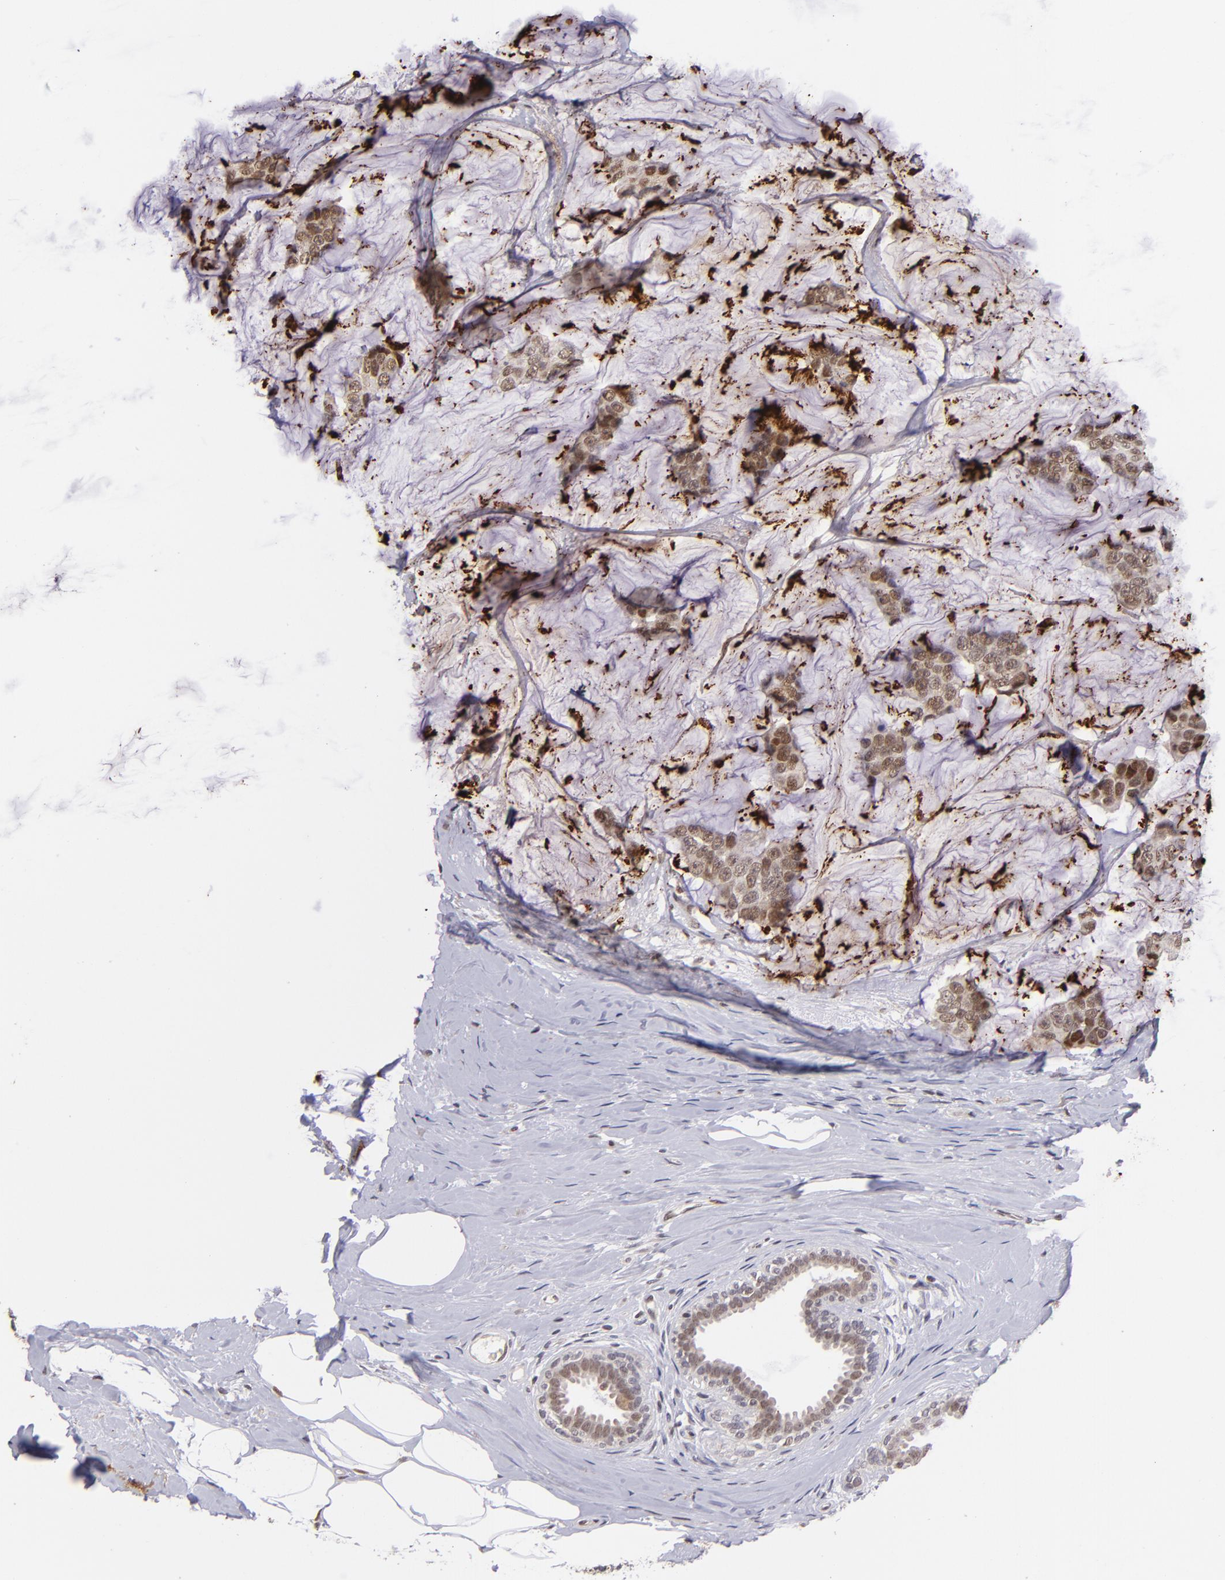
{"staining": {"intensity": "weak", "quantity": "<25%", "location": "cytoplasmic/membranous,nuclear"}, "tissue": "breast cancer", "cell_type": "Tumor cells", "image_type": "cancer", "snomed": [{"axis": "morphology", "description": "Normal tissue, NOS"}, {"axis": "morphology", "description": "Duct carcinoma"}, {"axis": "topography", "description": "Breast"}], "caption": "IHC of human breast cancer (intraductal carcinoma) shows no staining in tumor cells. (DAB (3,3'-diaminobenzidine) immunohistochemistry (IHC), high magnification).", "gene": "RXRG", "patient": {"sex": "female", "age": 50}}